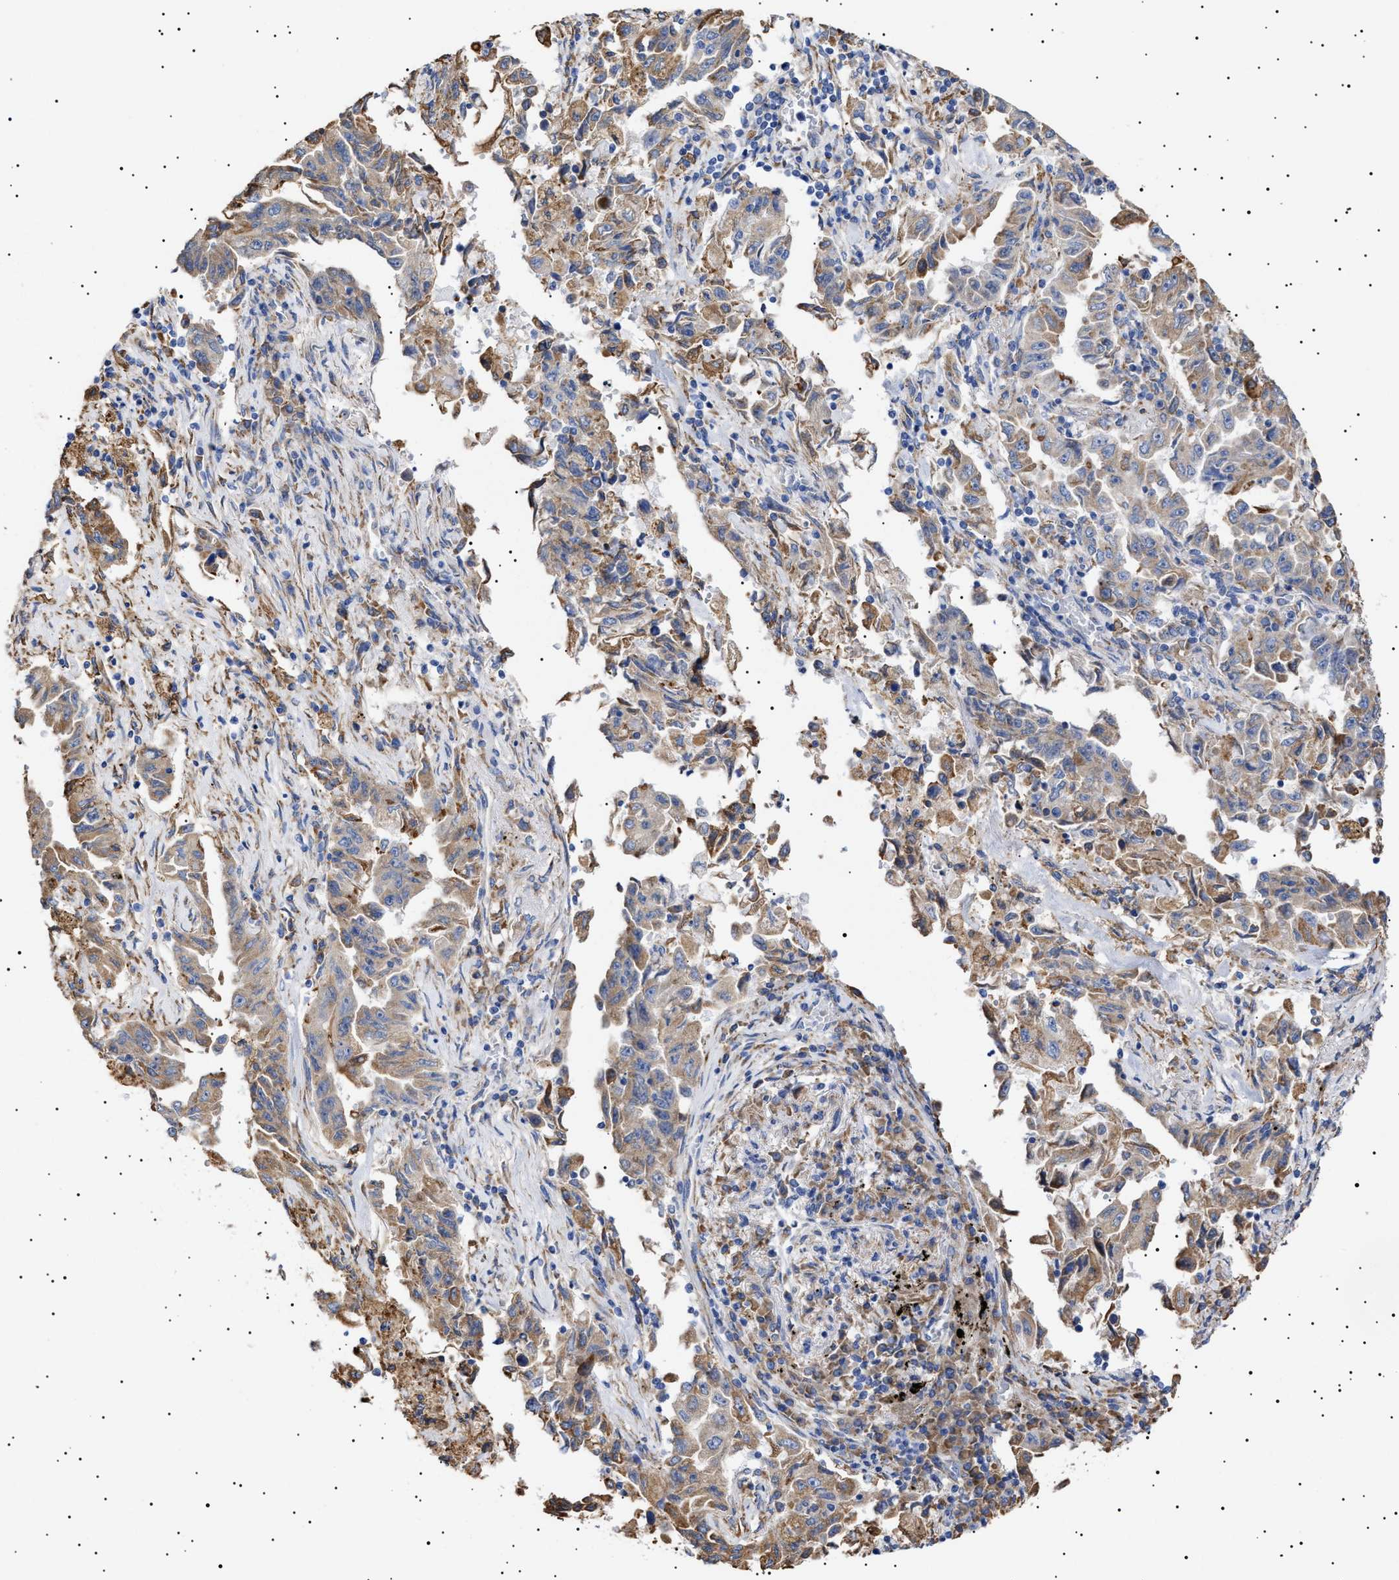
{"staining": {"intensity": "weak", "quantity": ">75%", "location": "cytoplasmic/membranous"}, "tissue": "lung cancer", "cell_type": "Tumor cells", "image_type": "cancer", "snomed": [{"axis": "morphology", "description": "Adenocarcinoma, NOS"}, {"axis": "topography", "description": "Lung"}], "caption": "A histopathology image showing weak cytoplasmic/membranous staining in about >75% of tumor cells in lung cancer (adenocarcinoma), as visualized by brown immunohistochemical staining.", "gene": "ERCC6L2", "patient": {"sex": "female", "age": 51}}